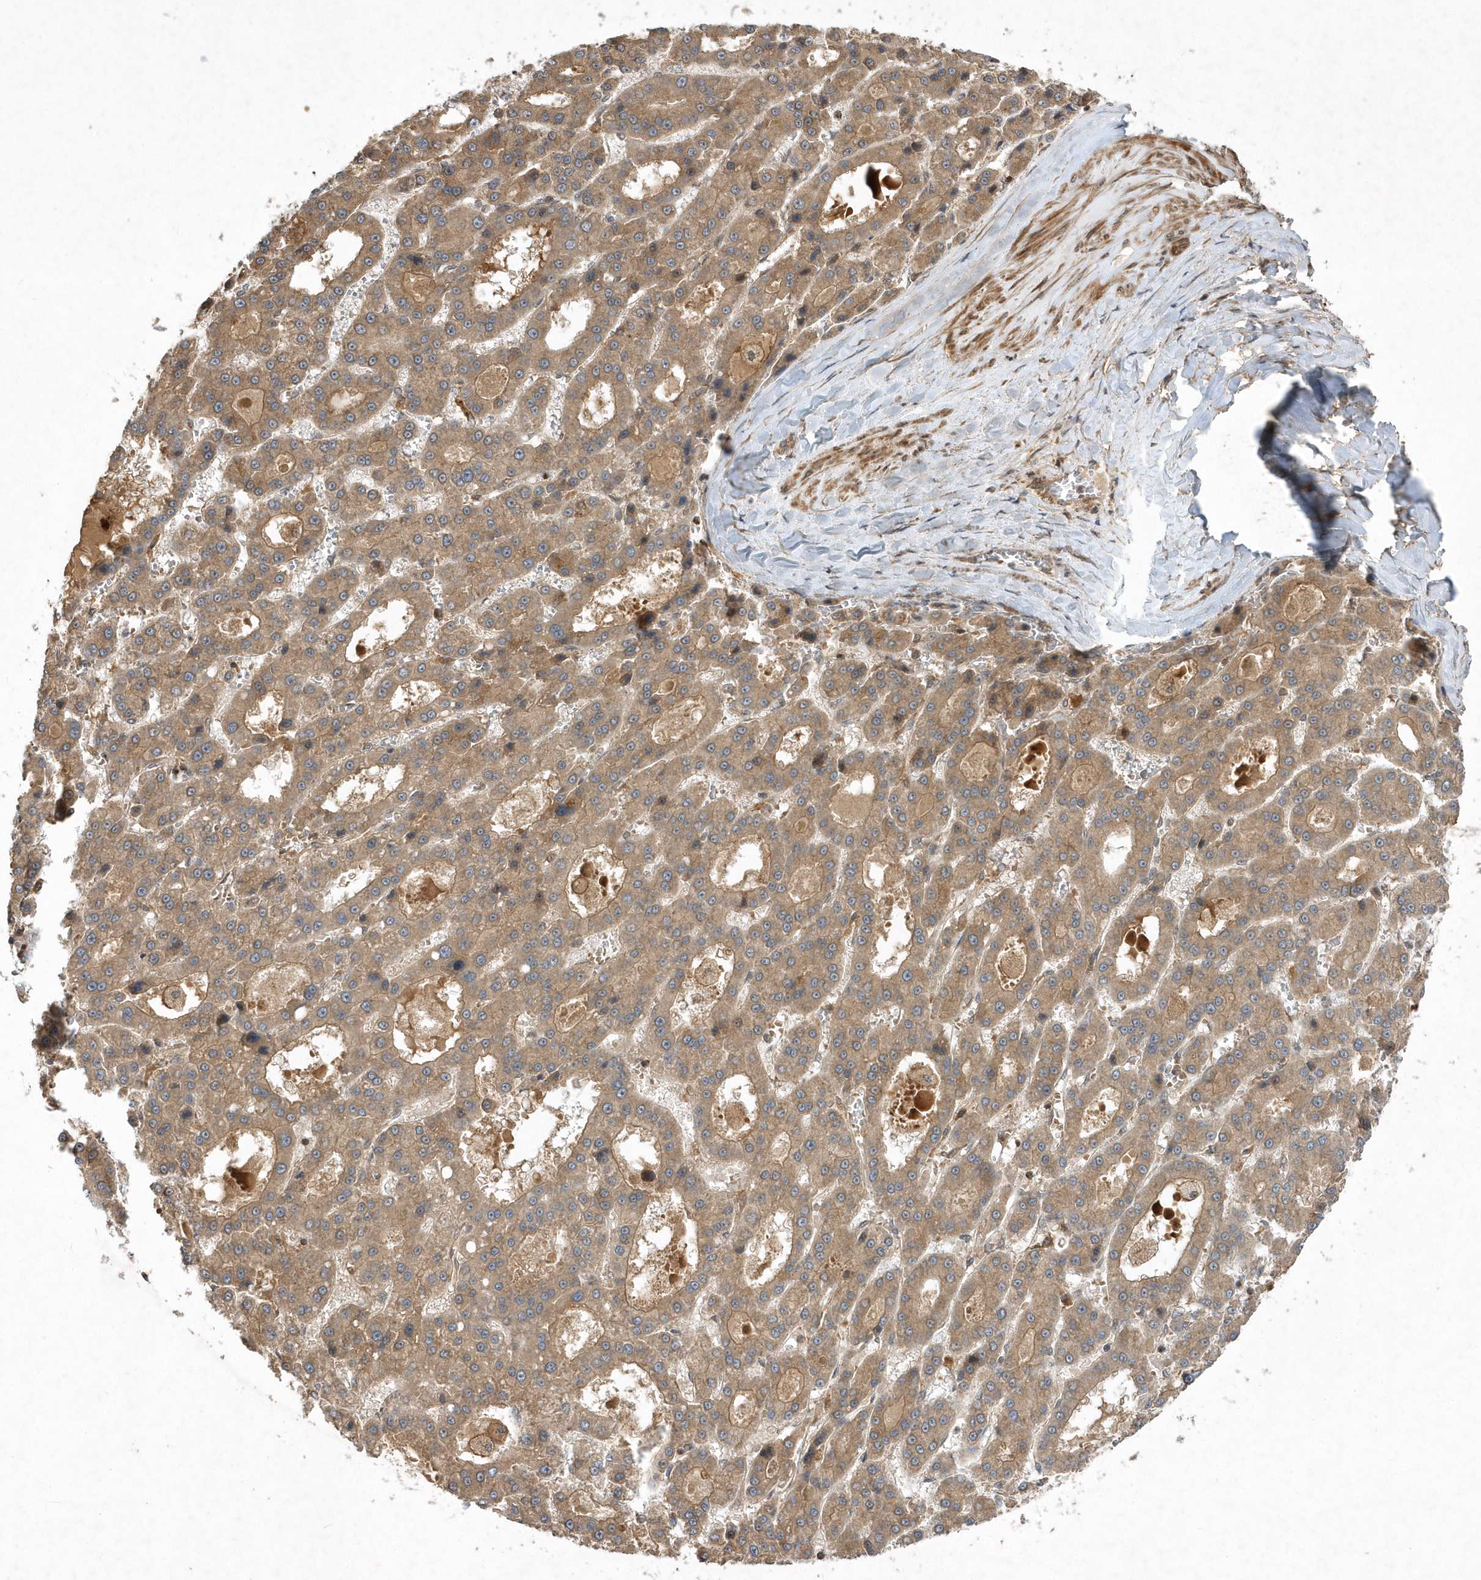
{"staining": {"intensity": "moderate", "quantity": ">75%", "location": "cytoplasmic/membranous"}, "tissue": "liver cancer", "cell_type": "Tumor cells", "image_type": "cancer", "snomed": [{"axis": "morphology", "description": "Carcinoma, Hepatocellular, NOS"}, {"axis": "topography", "description": "Liver"}], "caption": "Immunohistochemistry staining of liver cancer, which reveals medium levels of moderate cytoplasmic/membranous expression in about >75% of tumor cells indicating moderate cytoplasmic/membranous protein positivity. The staining was performed using DAB (brown) for protein detection and nuclei were counterstained in hematoxylin (blue).", "gene": "GFM2", "patient": {"sex": "male", "age": 70}}